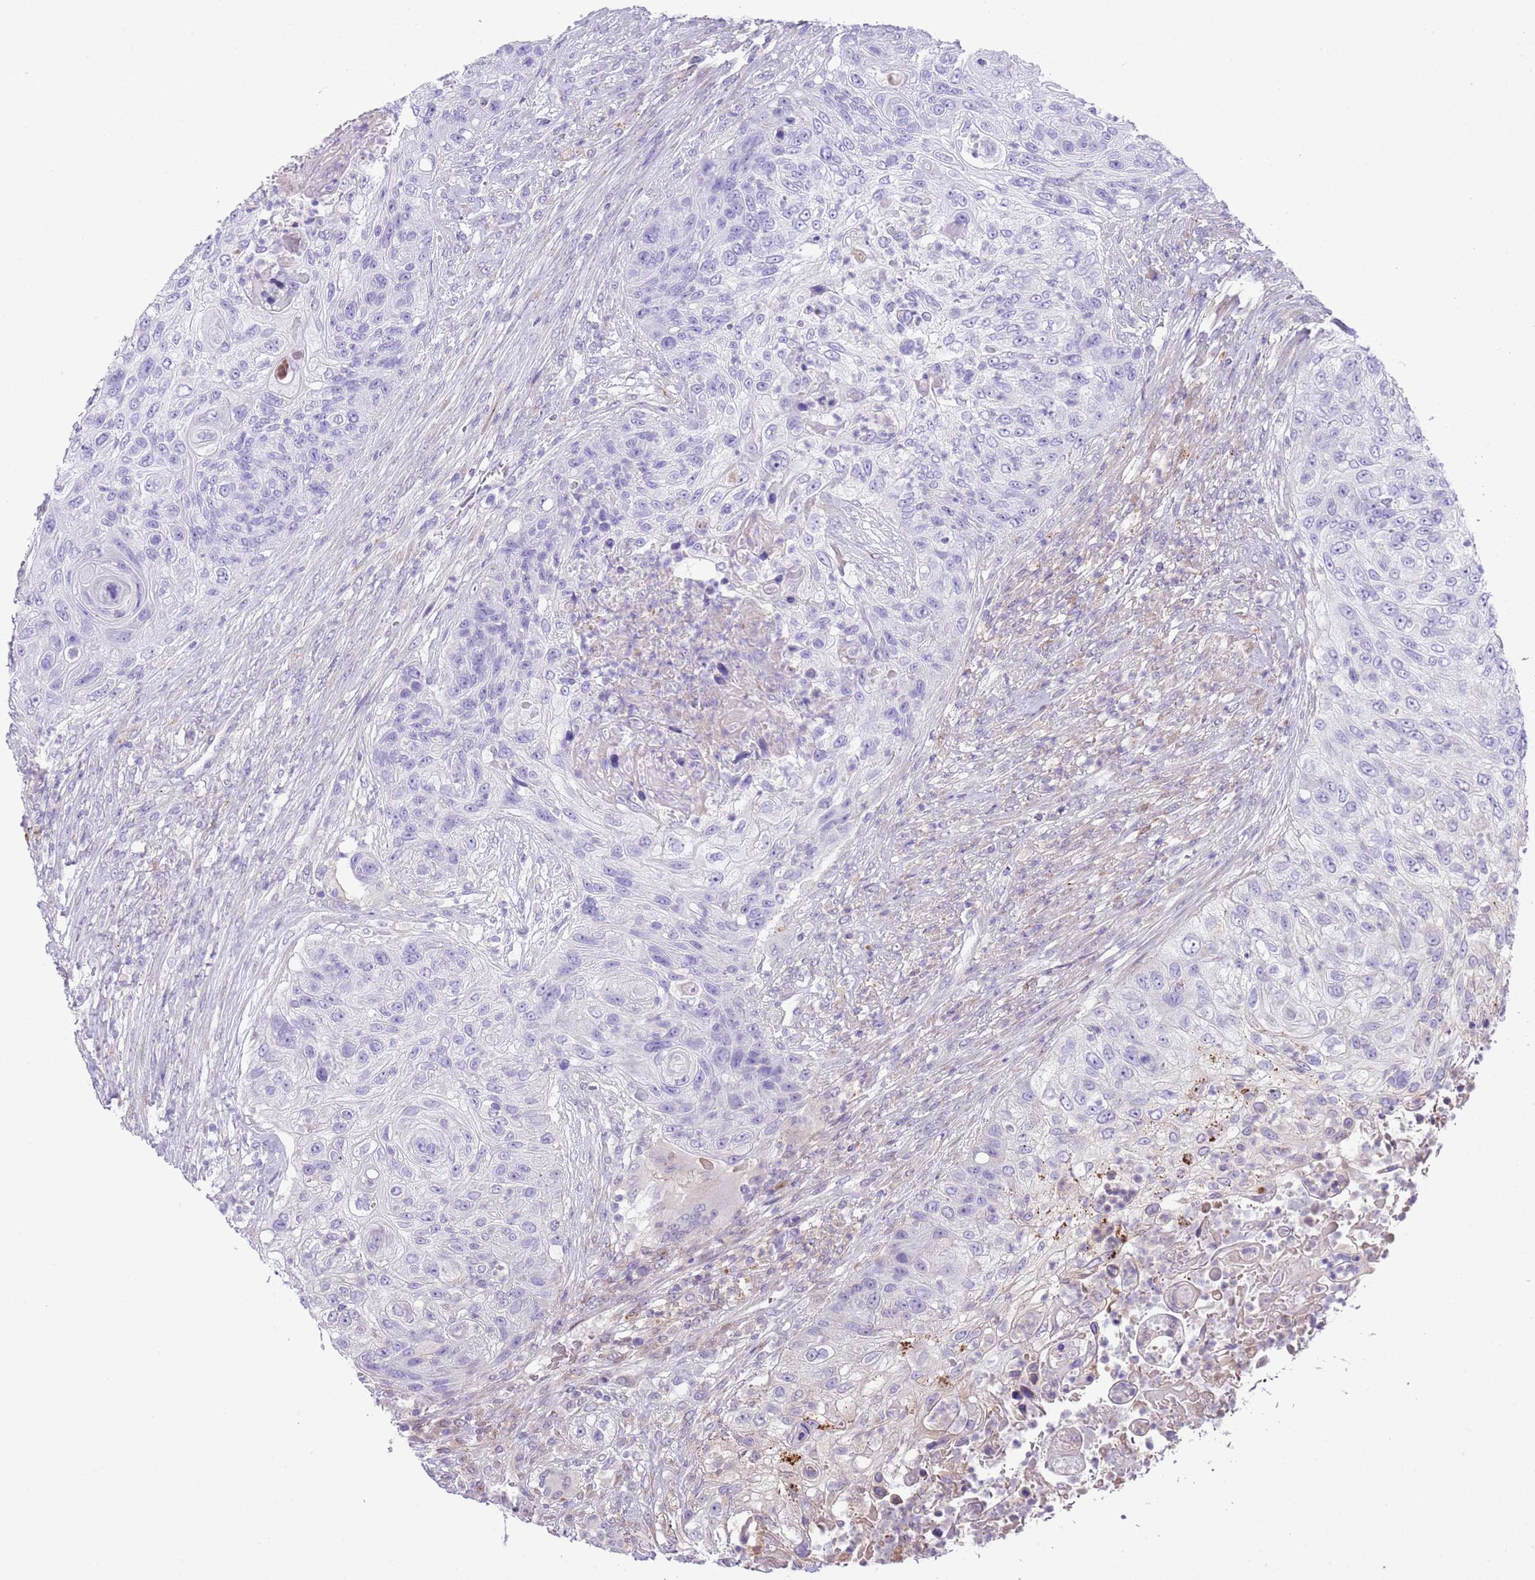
{"staining": {"intensity": "negative", "quantity": "none", "location": "none"}, "tissue": "urothelial cancer", "cell_type": "Tumor cells", "image_type": "cancer", "snomed": [{"axis": "morphology", "description": "Urothelial carcinoma, High grade"}, {"axis": "topography", "description": "Urinary bladder"}], "caption": "High magnification brightfield microscopy of urothelial carcinoma (high-grade) stained with DAB (brown) and counterstained with hematoxylin (blue): tumor cells show no significant expression.", "gene": "ABHD17C", "patient": {"sex": "female", "age": 60}}